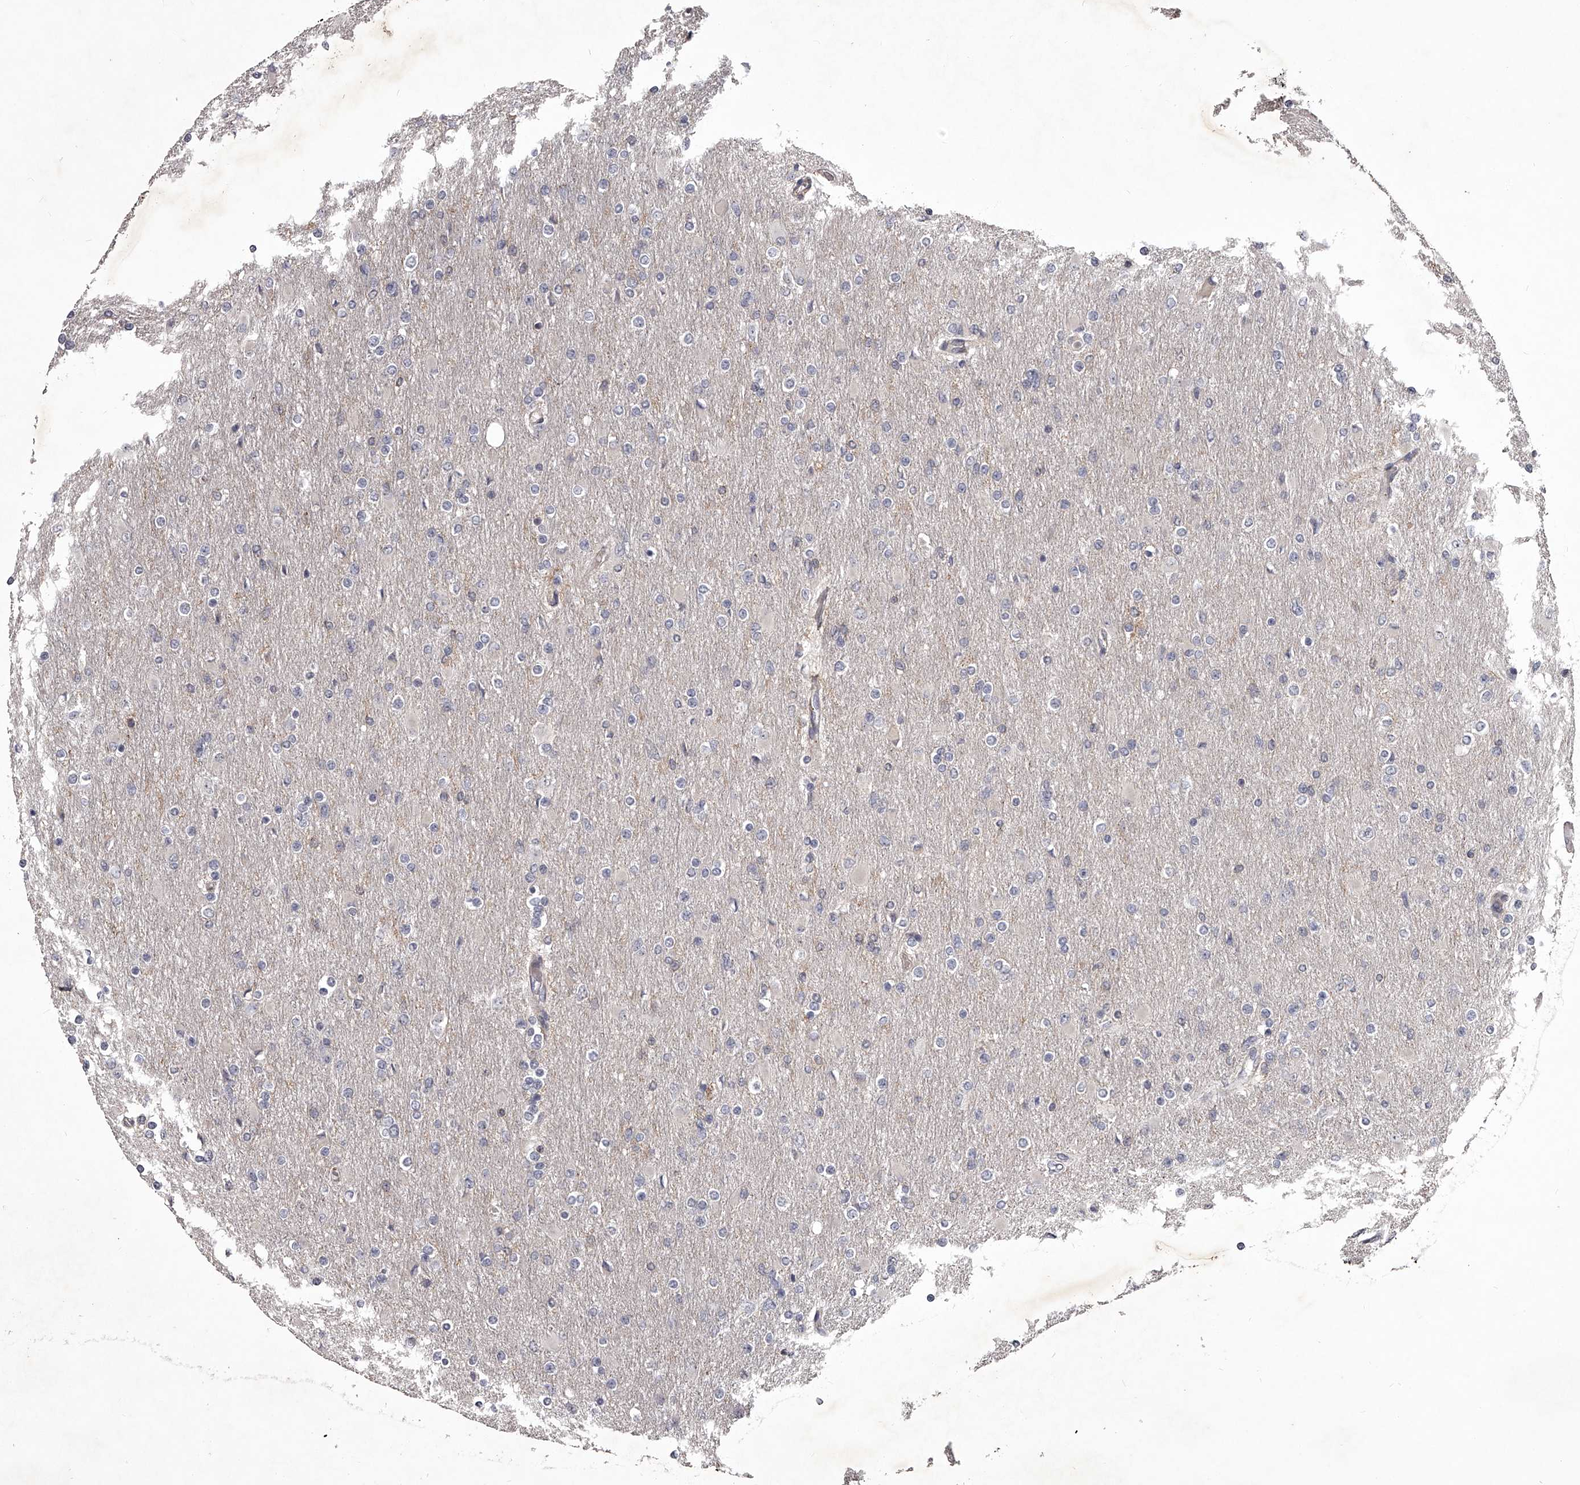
{"staining": {"intensity": "negative", "quantity": "none", "location": "none"}, "tissue": "glioma", "cell_type": "Tumor cells", "image_type": "cancer", "snomed": [{"axis": "morphology", "description": "Glioma, malignant, High grade"}, {"axis": "topography", "description": "Cerebral cortex"}], "caption": "DAB (3,3'-diaminobenzidine) immunohistochemical staining of malignant glioma (high-grade) reveals no significant staining in tumor cells.", "gene": "RRP36", "patient": {"sex": "female", "age": 36}}